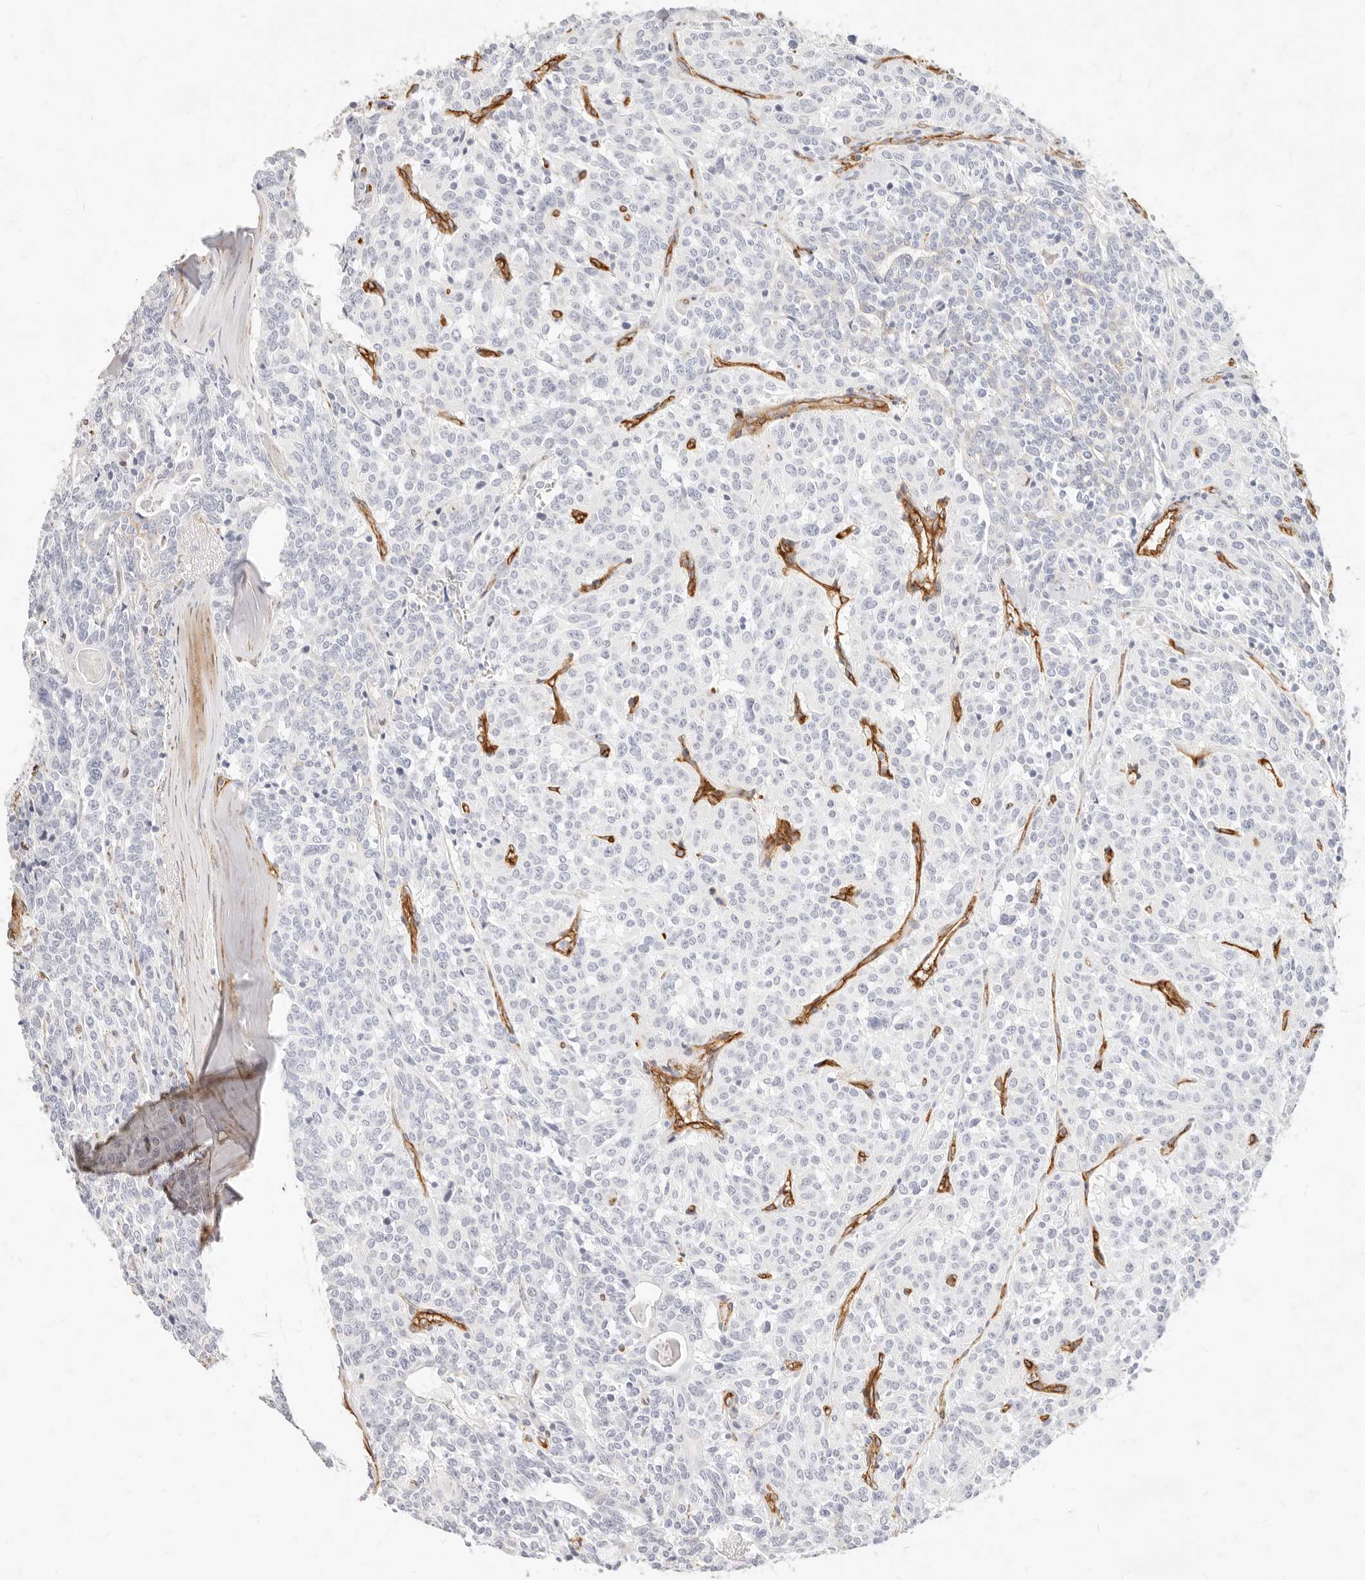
{"staining": {"intensity": "negative", "quantity": "none", "location": "none"}, "tissue": "carcinoid", "cell_type": "Tumor cells", "image_type": "cancer", "snomed": [{"axis": "morphology", "description": "Carcinoid, malignant, NOS"}, {"axis": "topography", "description": "Lung"}], "caption": "Histopathology image shows no protein positivity in tumor cells of carcinoid tissue.", "gene": "NUS1", "patient": {"sex": "female", "age": 46}}